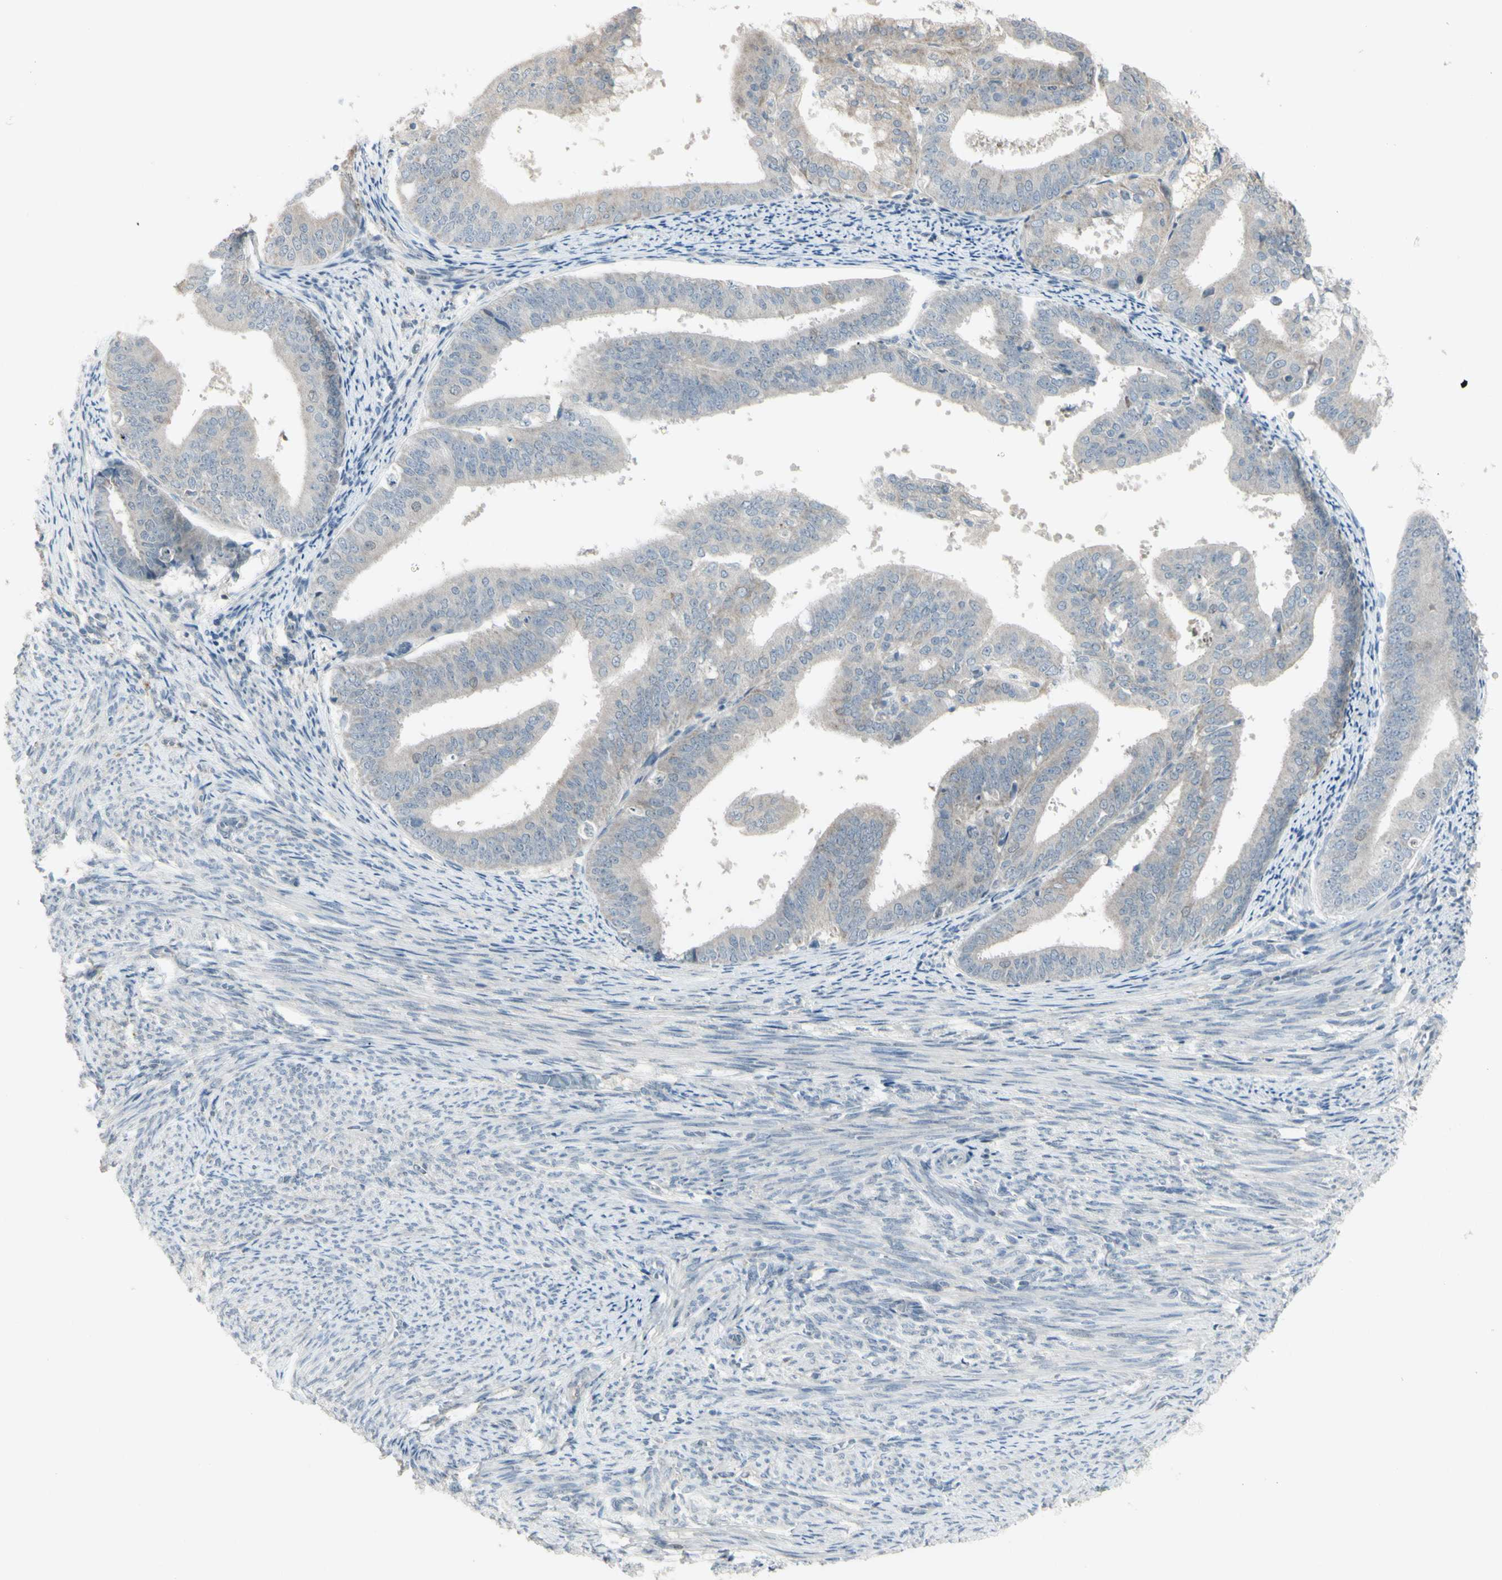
{"staining": {"intensity": "negative", "quantity": "none", "location": "none"}, "tissue": "endometrial cancer", "cell_type": "Tumor cells", "image_type": "cancer", "snomed": [{"axis": "morphology", "description": "Adenocarcinoma, NOS"}, {"axis": "topography", "description": "Endometrium"}], "caption": "Immunohistochemical staining of adenocarcinoma (endometrial) demonstrates no significant expression in tumor cells. (Brightfield microscopy of DAB (3,3'-diaminobenzidine) immunohistochemistry at high magnification).", "gene": "PIAS4", "patient": {"sex": "female", "age": 63}}